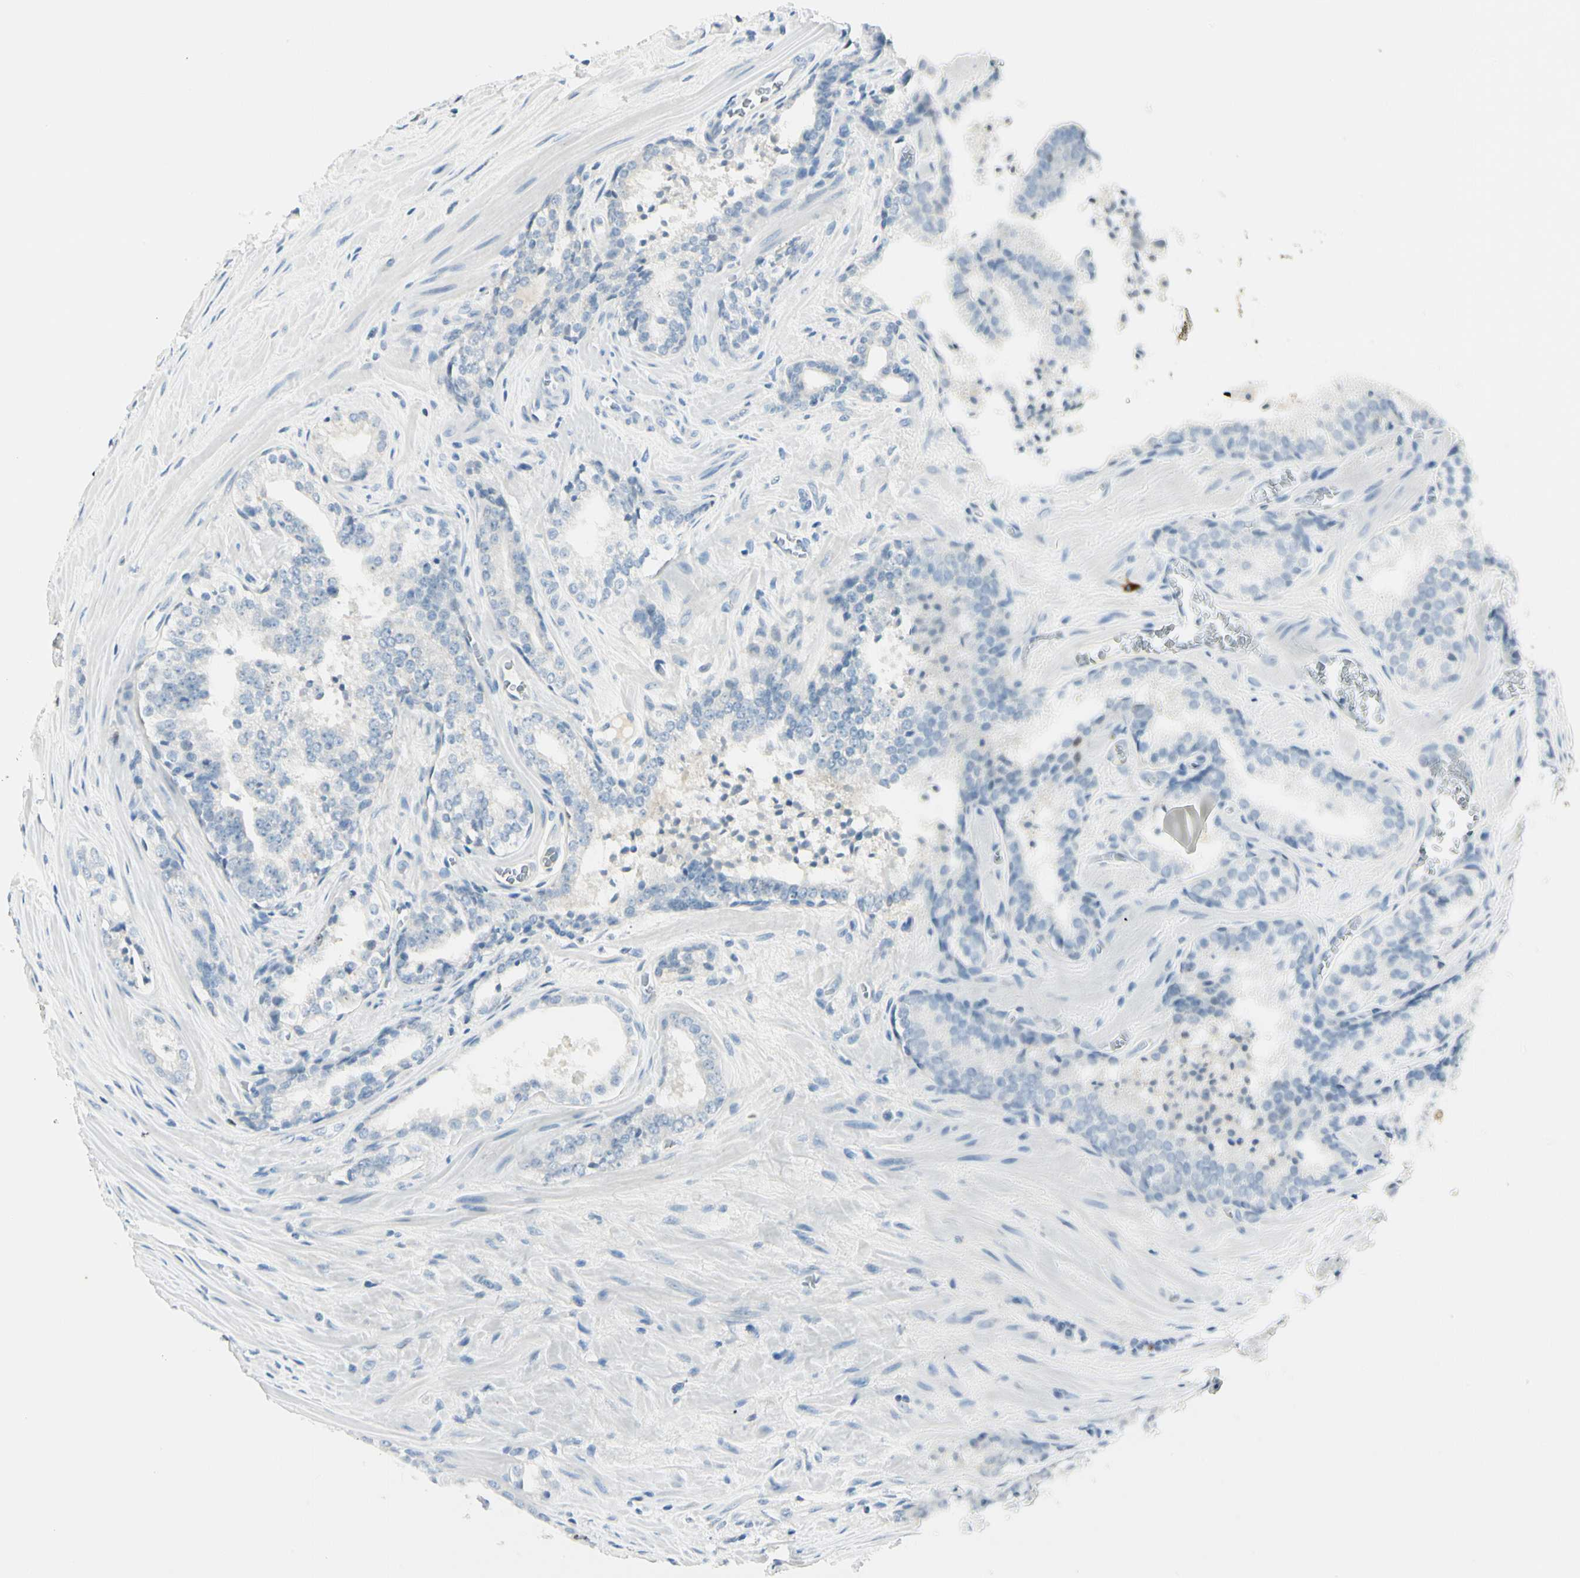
{"staining": {"intensity": "negative", "quantity": "none", "location": "none"}, "tissue": "prostate cancer", "cell_type": "Tumor cells", "image_type": "cancer", "snomed": [{"axis": "morphology", "description": "Adenocarcinoma, Low grade"}, {"axis": "topography", "description": "Prostate"}], "caption": "The image demonstrates no significant expression in tumor cells of prostate cancer.", "gene": "PITX1", "patient": {"sex": "male", "age": 60}}